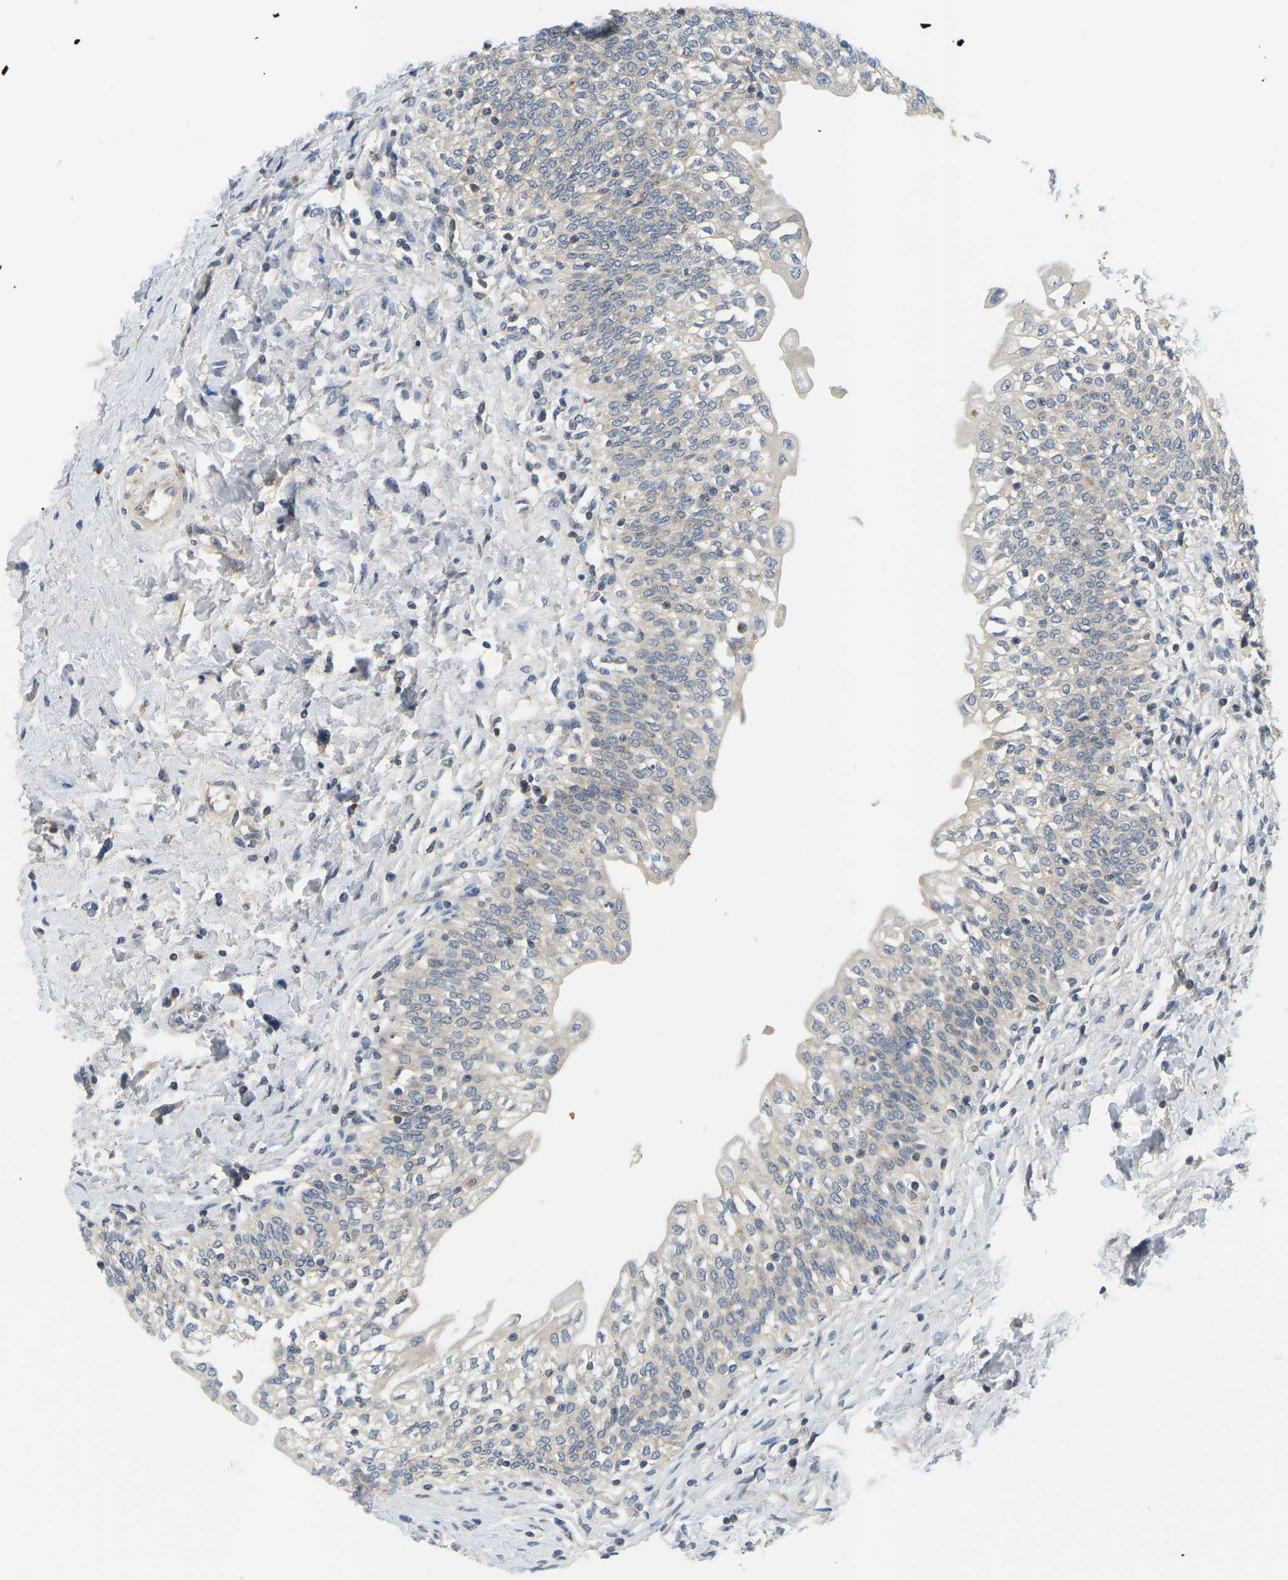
{"staining": {"intensity": "negative", "quantity": "none", "location": "none"}, "tissue": "urinary bladder", "cell_type": "Urothelial cells", "image_type": "normal", "snomed": [{"axis": "morphology", "description": "Normal tissue, NOS"}, {"axis": "topography", "description": "Urinary bladder"}], "caption": "This is a micrograph of immunohistochemistry staining of normal urinary bladder, which shows no positivity in urothelial cells. The staining is performed using DAB (3,3'-diaminobenzidine) brown chromogen with nuclei counter-stained in using hematoxylin.", "gene": "EVA1C", "patient": {"sex": "male", "age": 55}}